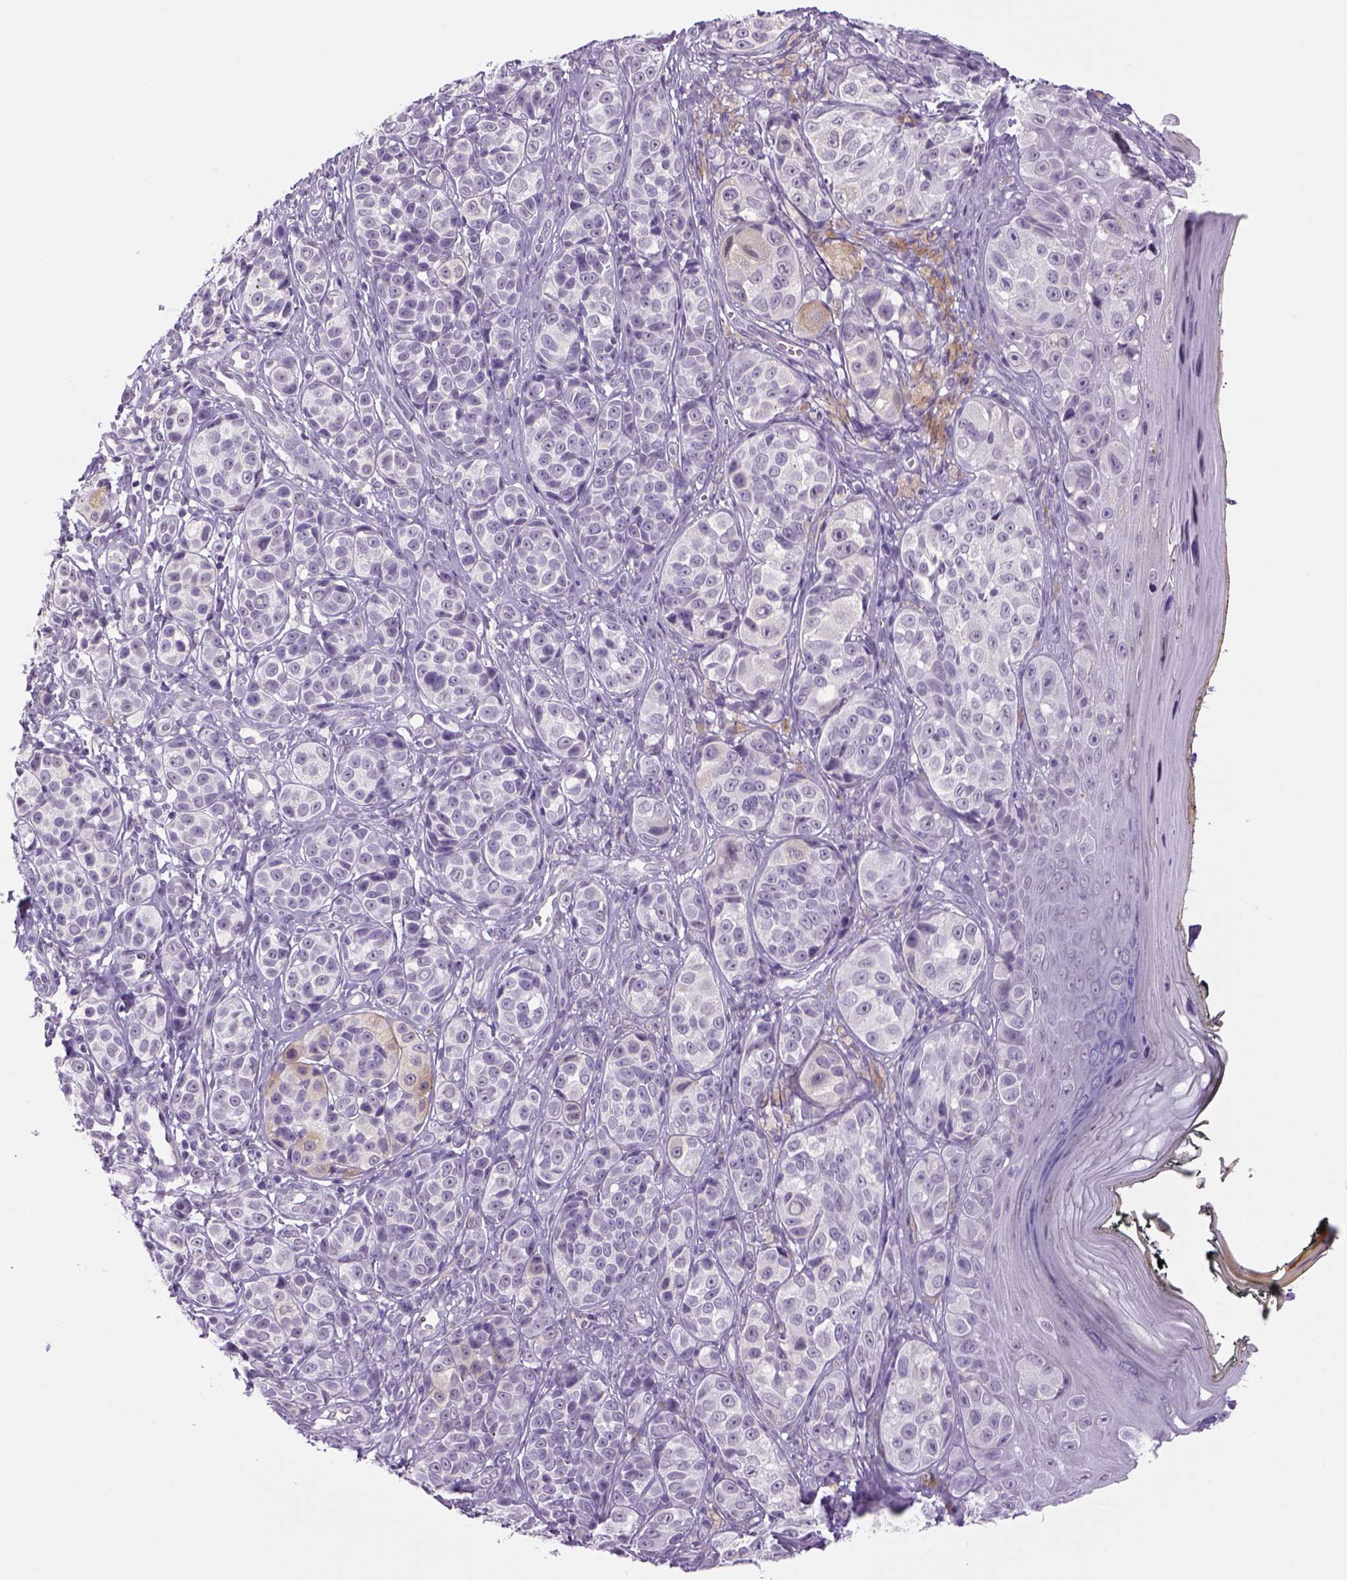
{"staining": {"intensity": "negative", "quantity": "none", "location": "none"}, "tissue": "melanoma", "cell_type": "Tumor cells", "image_type": "cancer", "snomed": [{"axis": "morphology", "description": "Malignant melanoma, NOS"}, {"axis": "topography", "description": "Skin"}], "caption": "This is an IHC micrograph of human melanoma. There is no staining in tumor cells.", "gene": "DBH", "patient": {"sex": "male", "age": 48}}